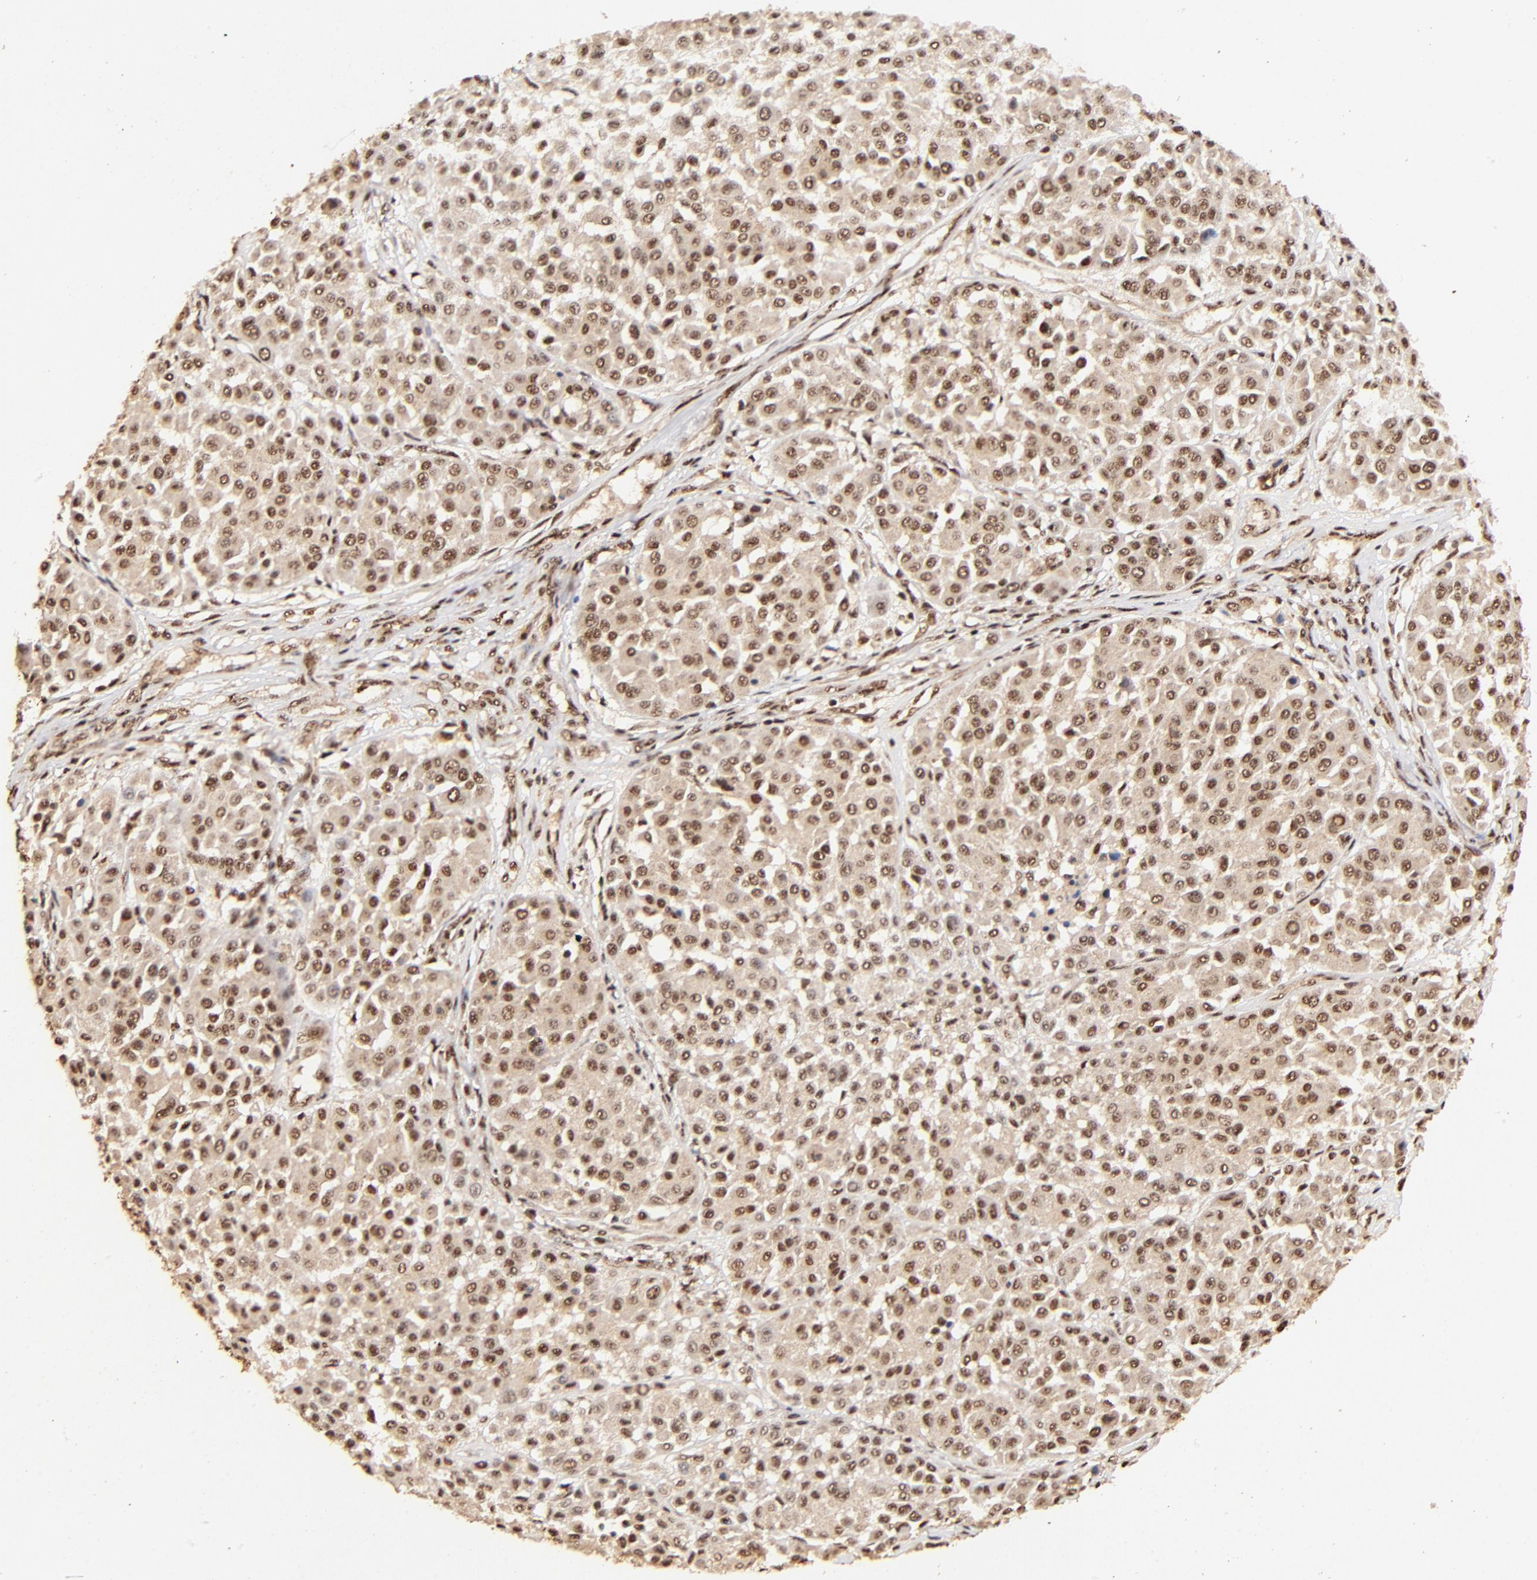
{"staining": {"intensity": "moderate", "quantity": ">75%", "location": "cytoplasmic/membranous,nuclear"}, "tissue": "melanoma", "cell_type": "Tumor cells", "image_type": "cancer", "snomed": [{"axis": "morphology", "description": "Malignant melanoma, Metastatic site"}, {"axis": "topography", "description": "Soft tissue"}], "caption": "Immunohistochemical staining of melanoma shows moderate cytoplasmic/membranous and nuclear protein staining in approximately >75% of tumor cells.", "gene": "MED12", "patient": {"sex": "male", "age": 41}}